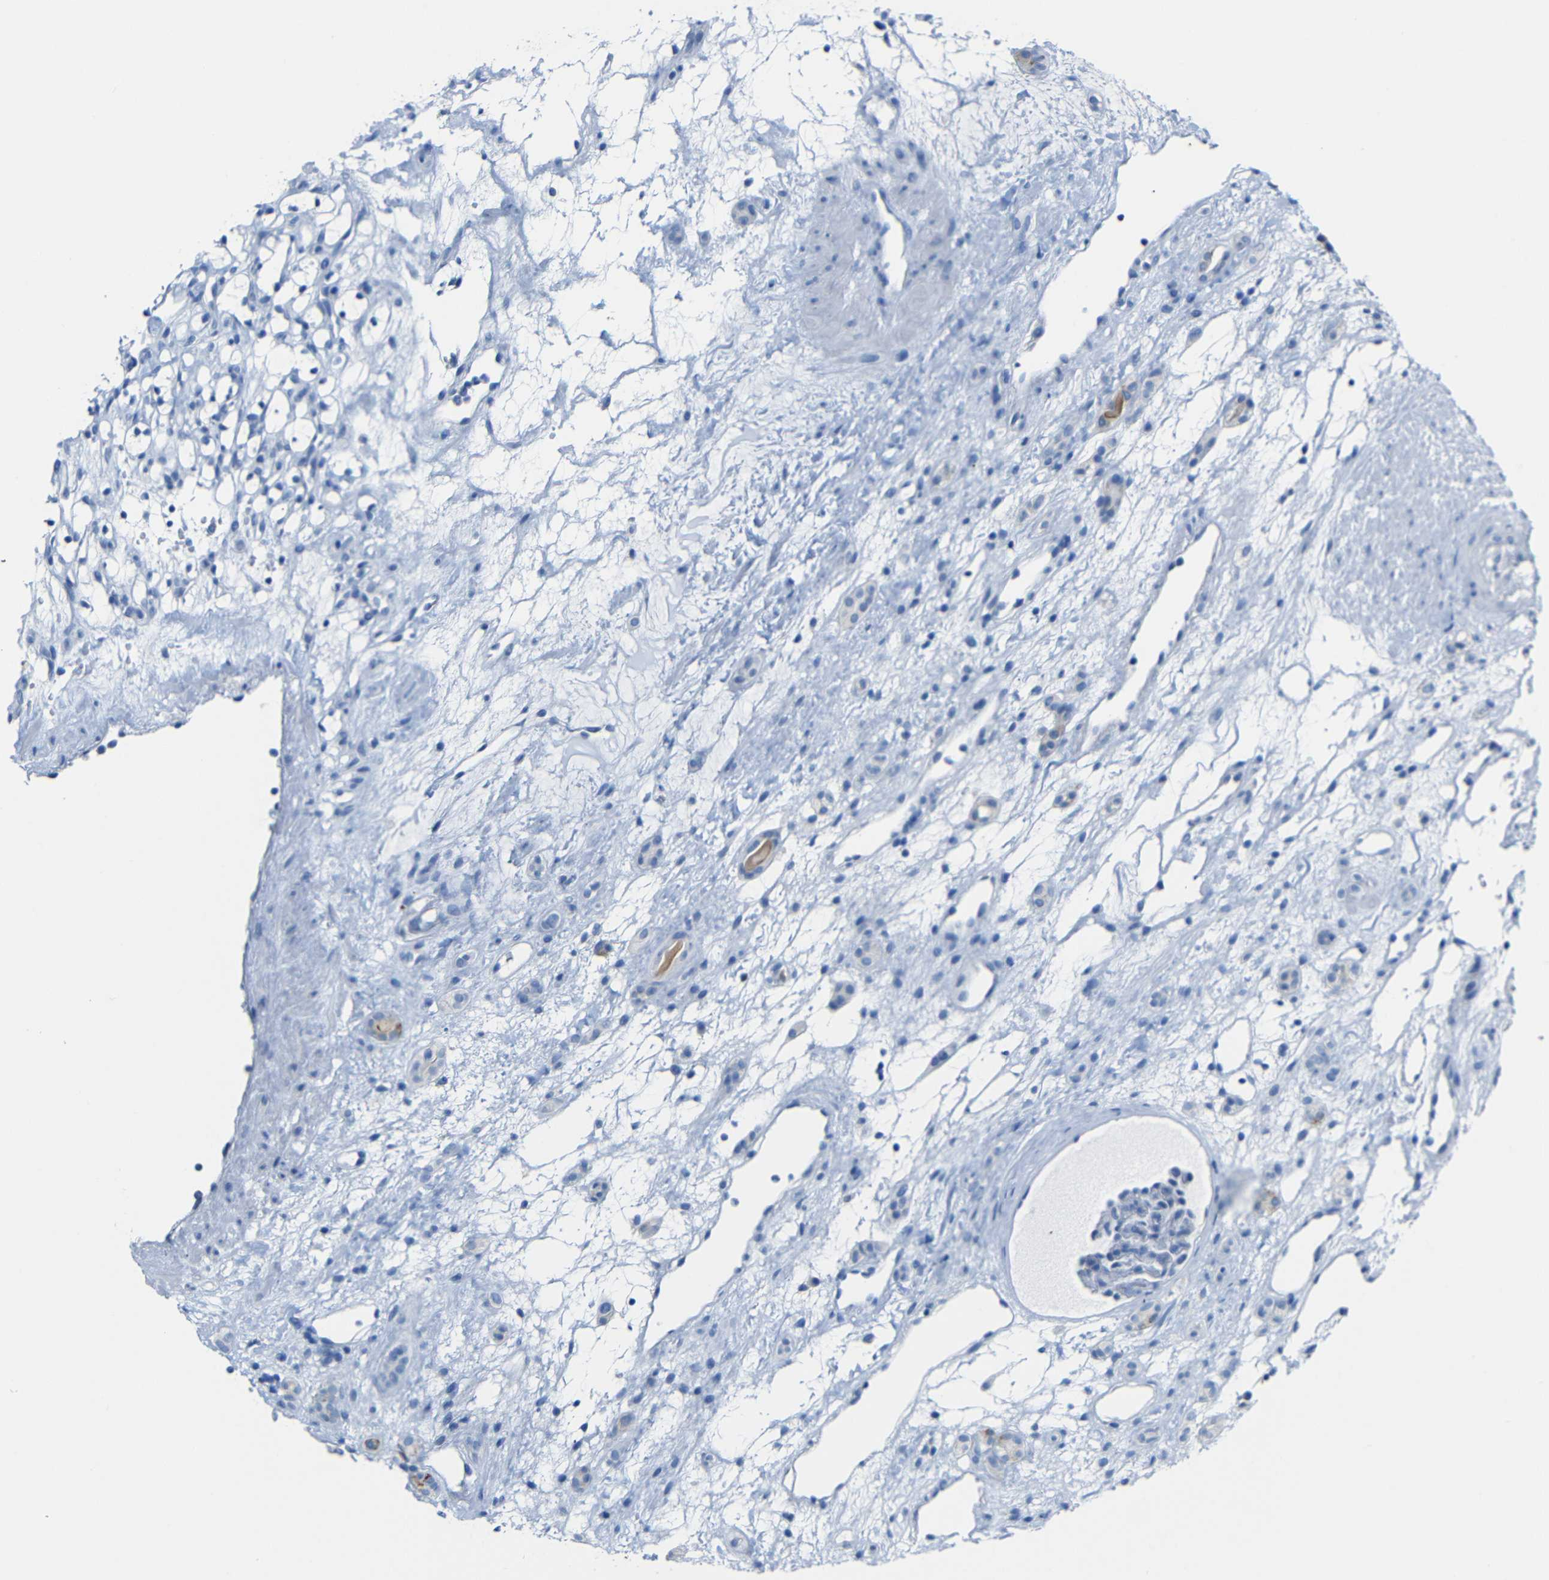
{"staining": {"intensity": "negative", "quantity": "none", "location": "none"}, "tissue": "renal cancer", "cell_type": "Tumor cells", "image_type": "cancer", "snomed": [{"axis": "morphology", "description": "Adenocarcinoma, NOS"}, {"axis": "topography", "description": "Kidney"}], "caption": "This is an IHC histopathology image of renal cancer. There is no expression in tumor cells.", "gene": "C15orf48", "patient": {"sex": "female", "age": 60}}